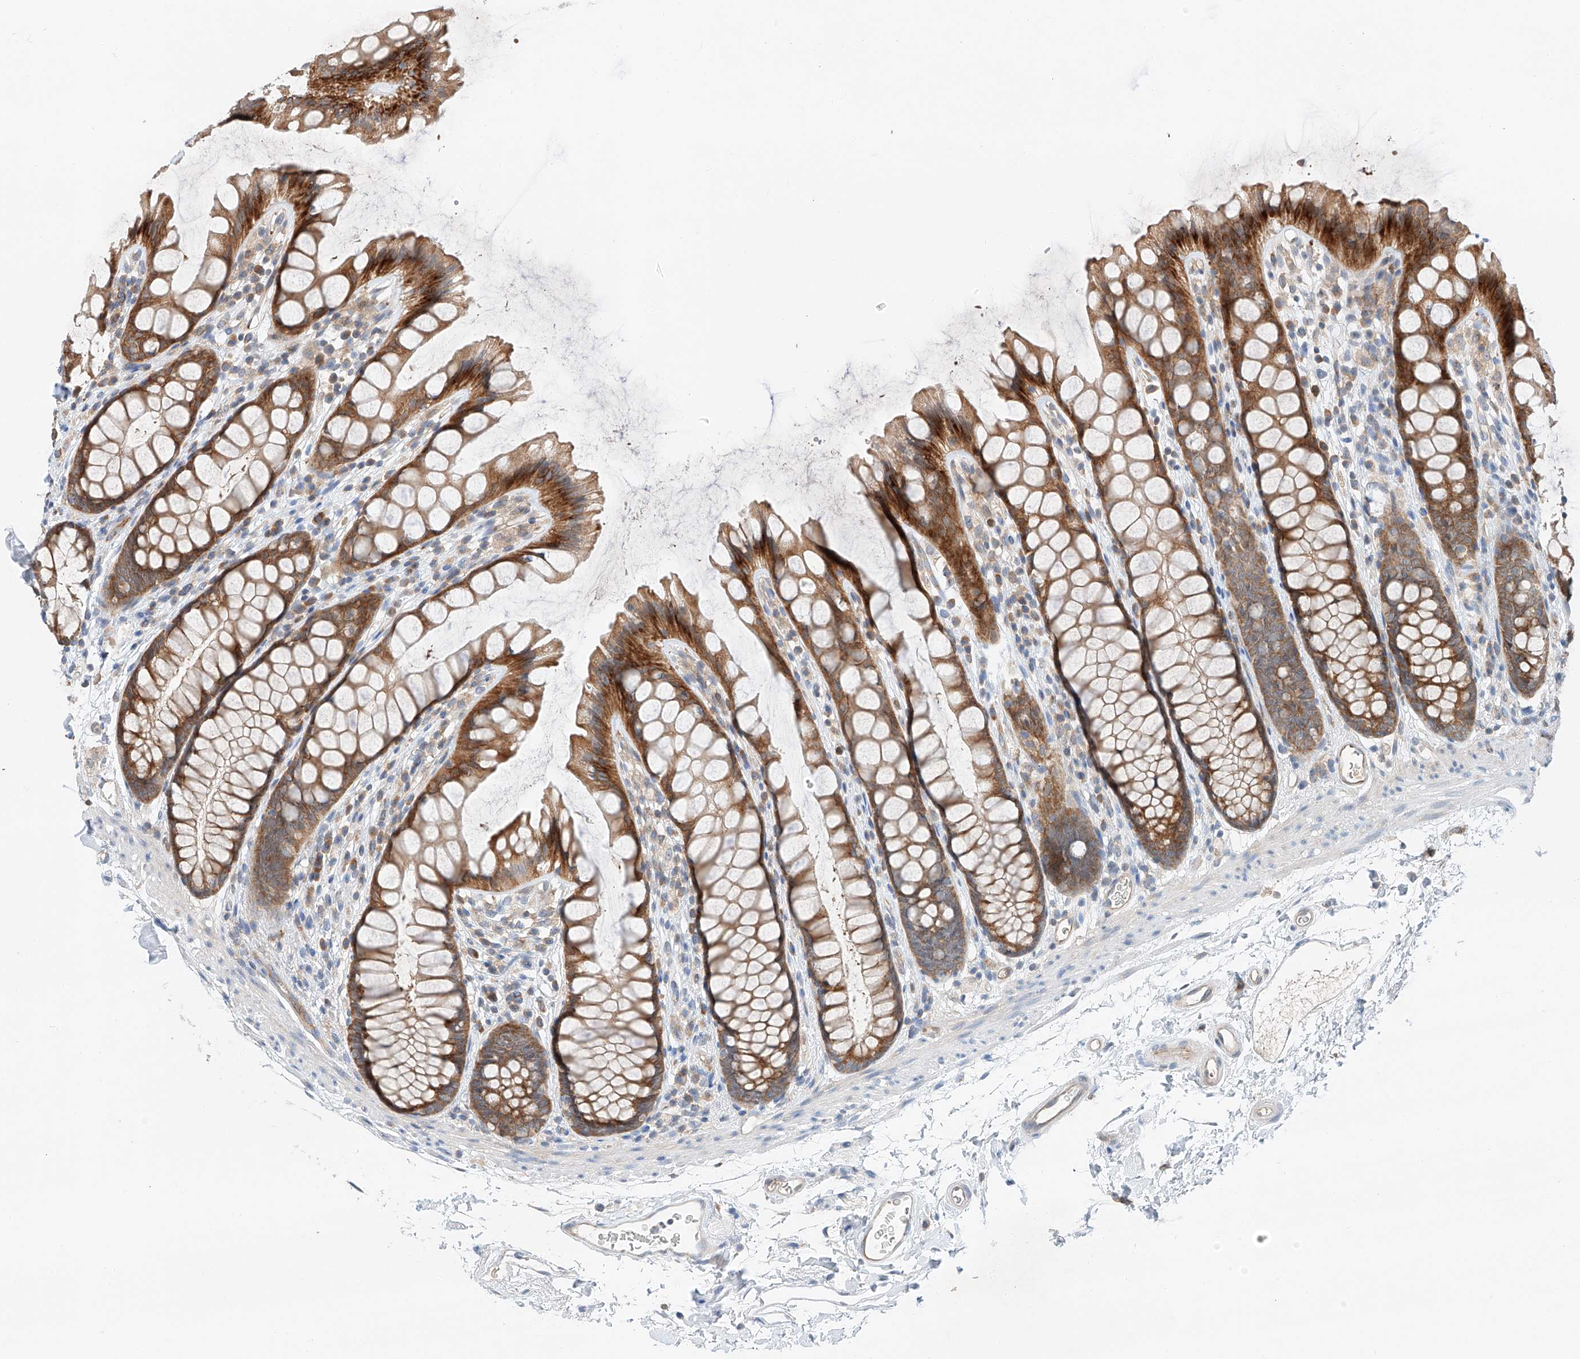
{"staining": {"intensity": "moderate", "quantity": ">75%", "location": "cytoplasmic/membranous"}, "tissue": "rectum", "cell_type": "Glandular cells", "image_type": "normal", "snomed": [{"axis": "morphology", "description": "Normal tissue, NOS"}, {"axis": "topography", "description": "Rectum"}], "caption": "Protein staining by immunohistochemistry shows moderate cytoplasmic/membranous staining in about >75% of glandular cells in normal rectum.", "gene": "RUSC1", "patient": {"sex": "female", "age": 65}}